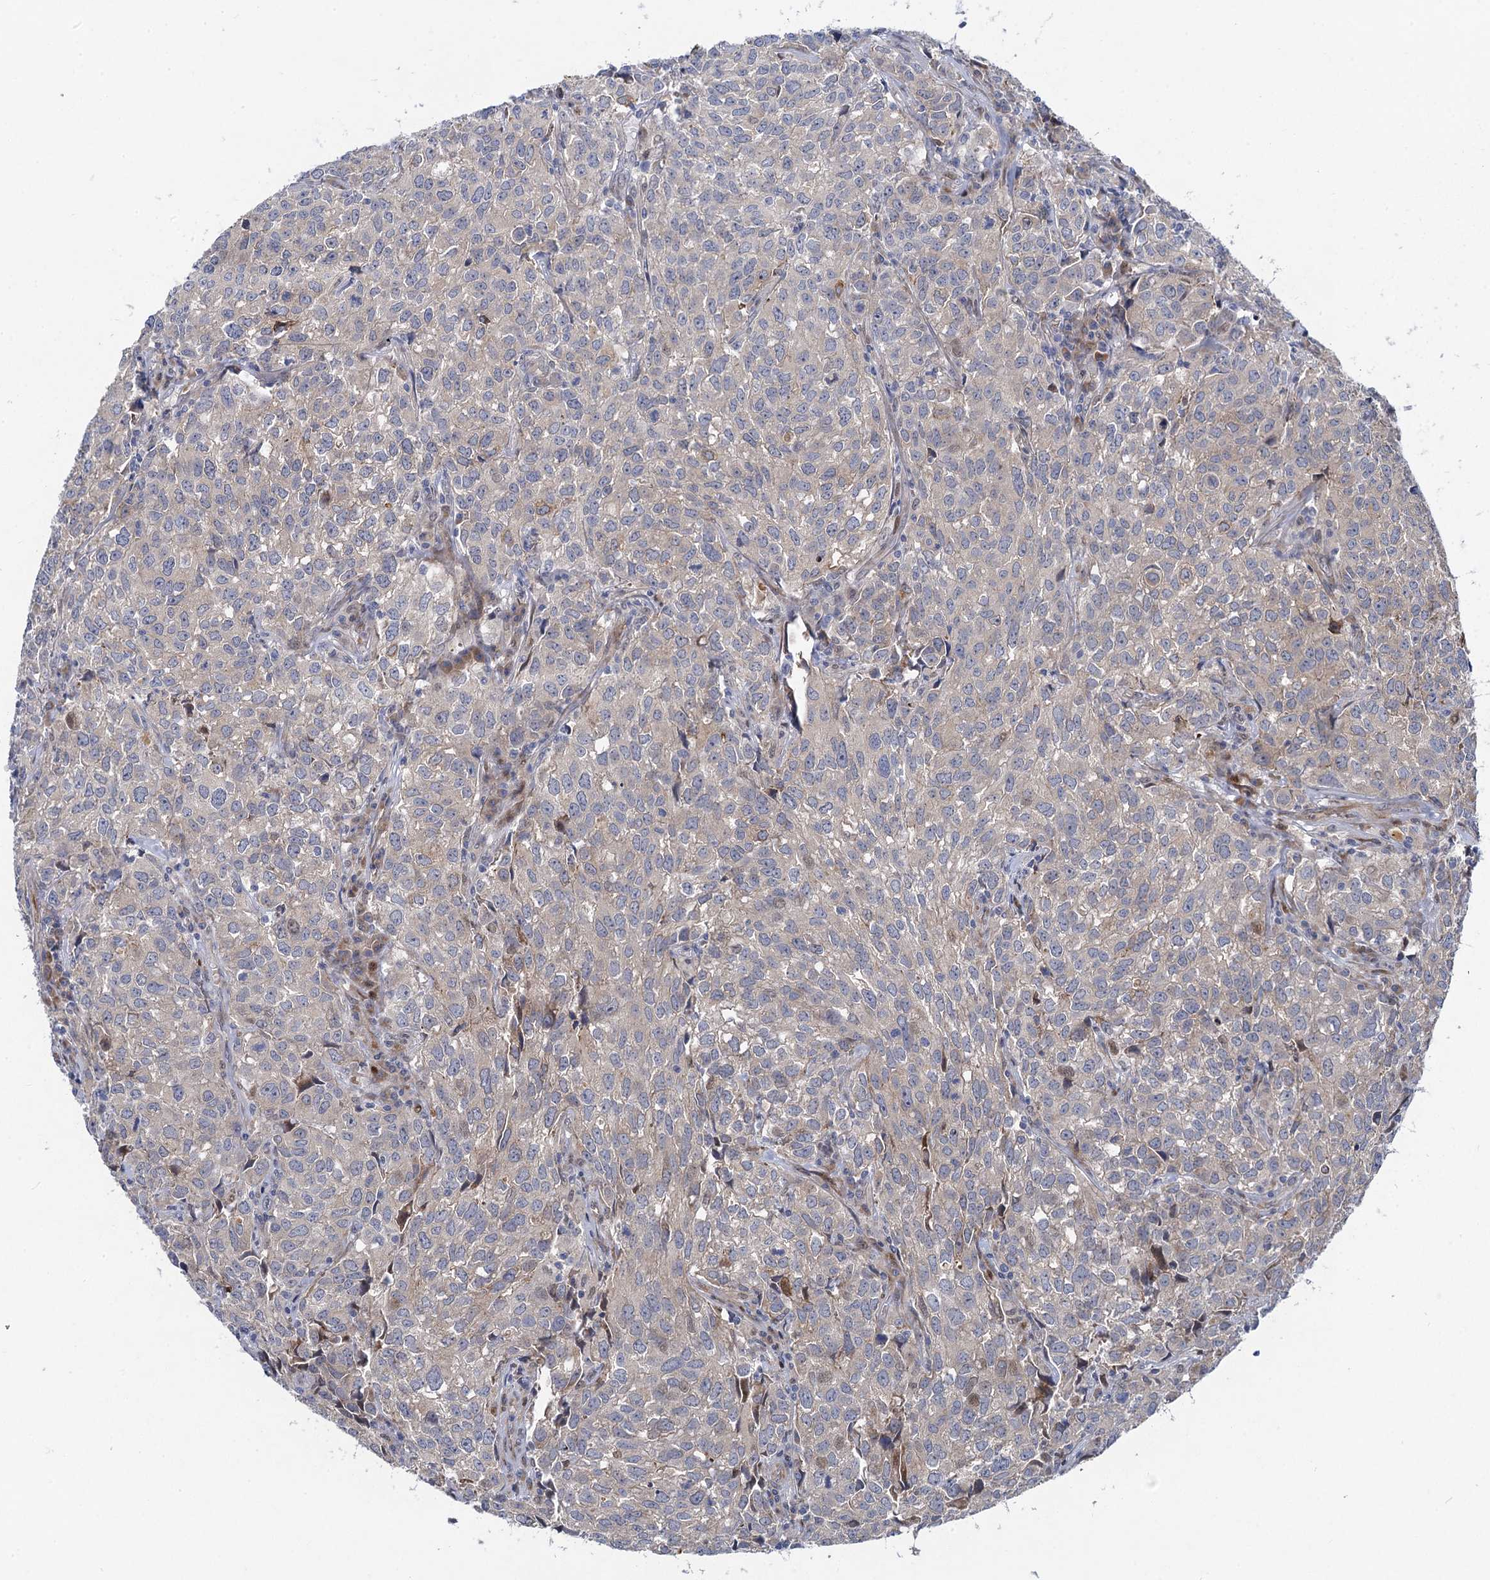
{"staining": {"intensity": "moderate", "quantity": "<25%", "location": "cytoplasmic/membranous,nuclear"}, "tissue": "urothelial cancer", "cell_type": "Tumor cells", "image_type": "cancer", "snomed": [{"axis": "morphology", "description": "Urothelial carcinoma, High grade"}, {"axis": "topography", "description": "Urinary bladder"}], "caption": "Immunohistochemical staining of human high-grade urothelial carcinoma displays low levels of moderate cytoplasmic/membranous and nuclear staining in approximately <25% of tumor cells.", "gene": "QPCTL", "patient": {"sex": "female", "age": 75}}